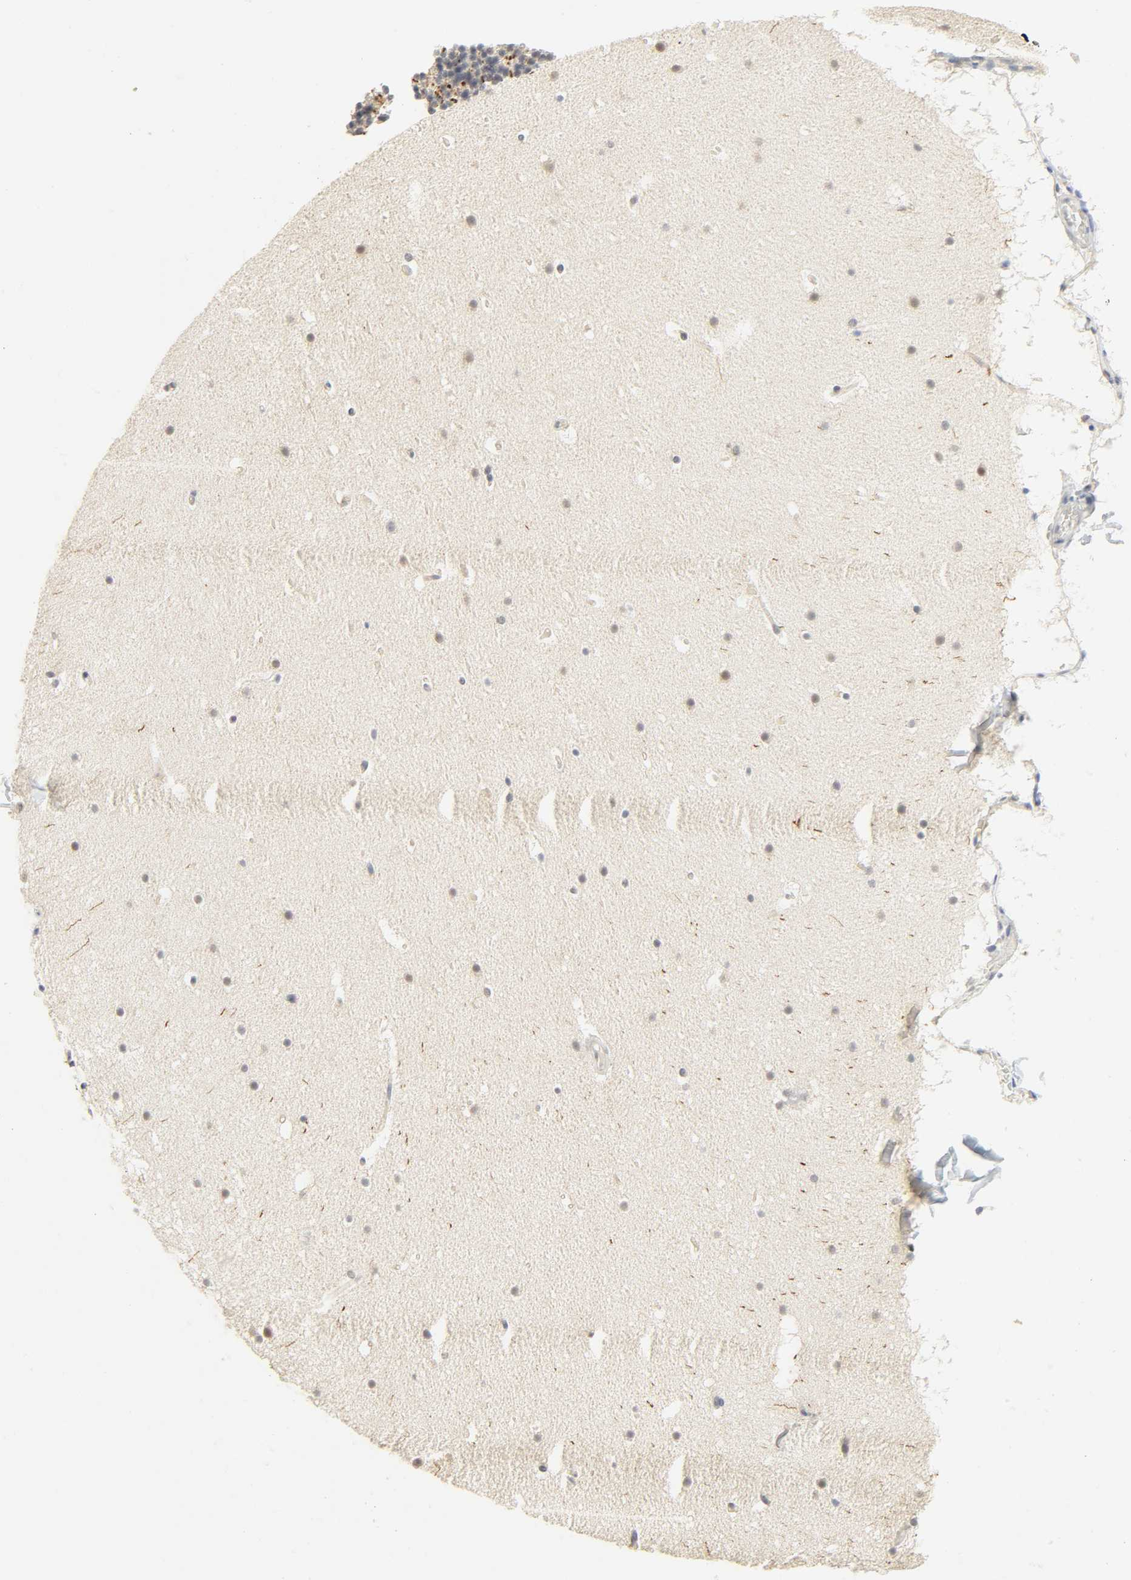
{"staining": {"intensity": "moderate", "quantity": "<25%", "location": "cytoplasmic/membranous"}, "tissue": "cerebellum", "cell_type": "Cells in granular layer", "image_type": "normal", "snomed": [{"axis": "morphology", "description": "Normal tissue, NOS"}, {"axis": "topography", "description": "Cerebellum"}], "caption": "Protein staining shows moderate cytoplasmic/membranous staining in approximately <25% of cells in granular layer in benign cerebellum.", "gene": "ACSS2", "patient": {"sex": "male", "age": 45}}